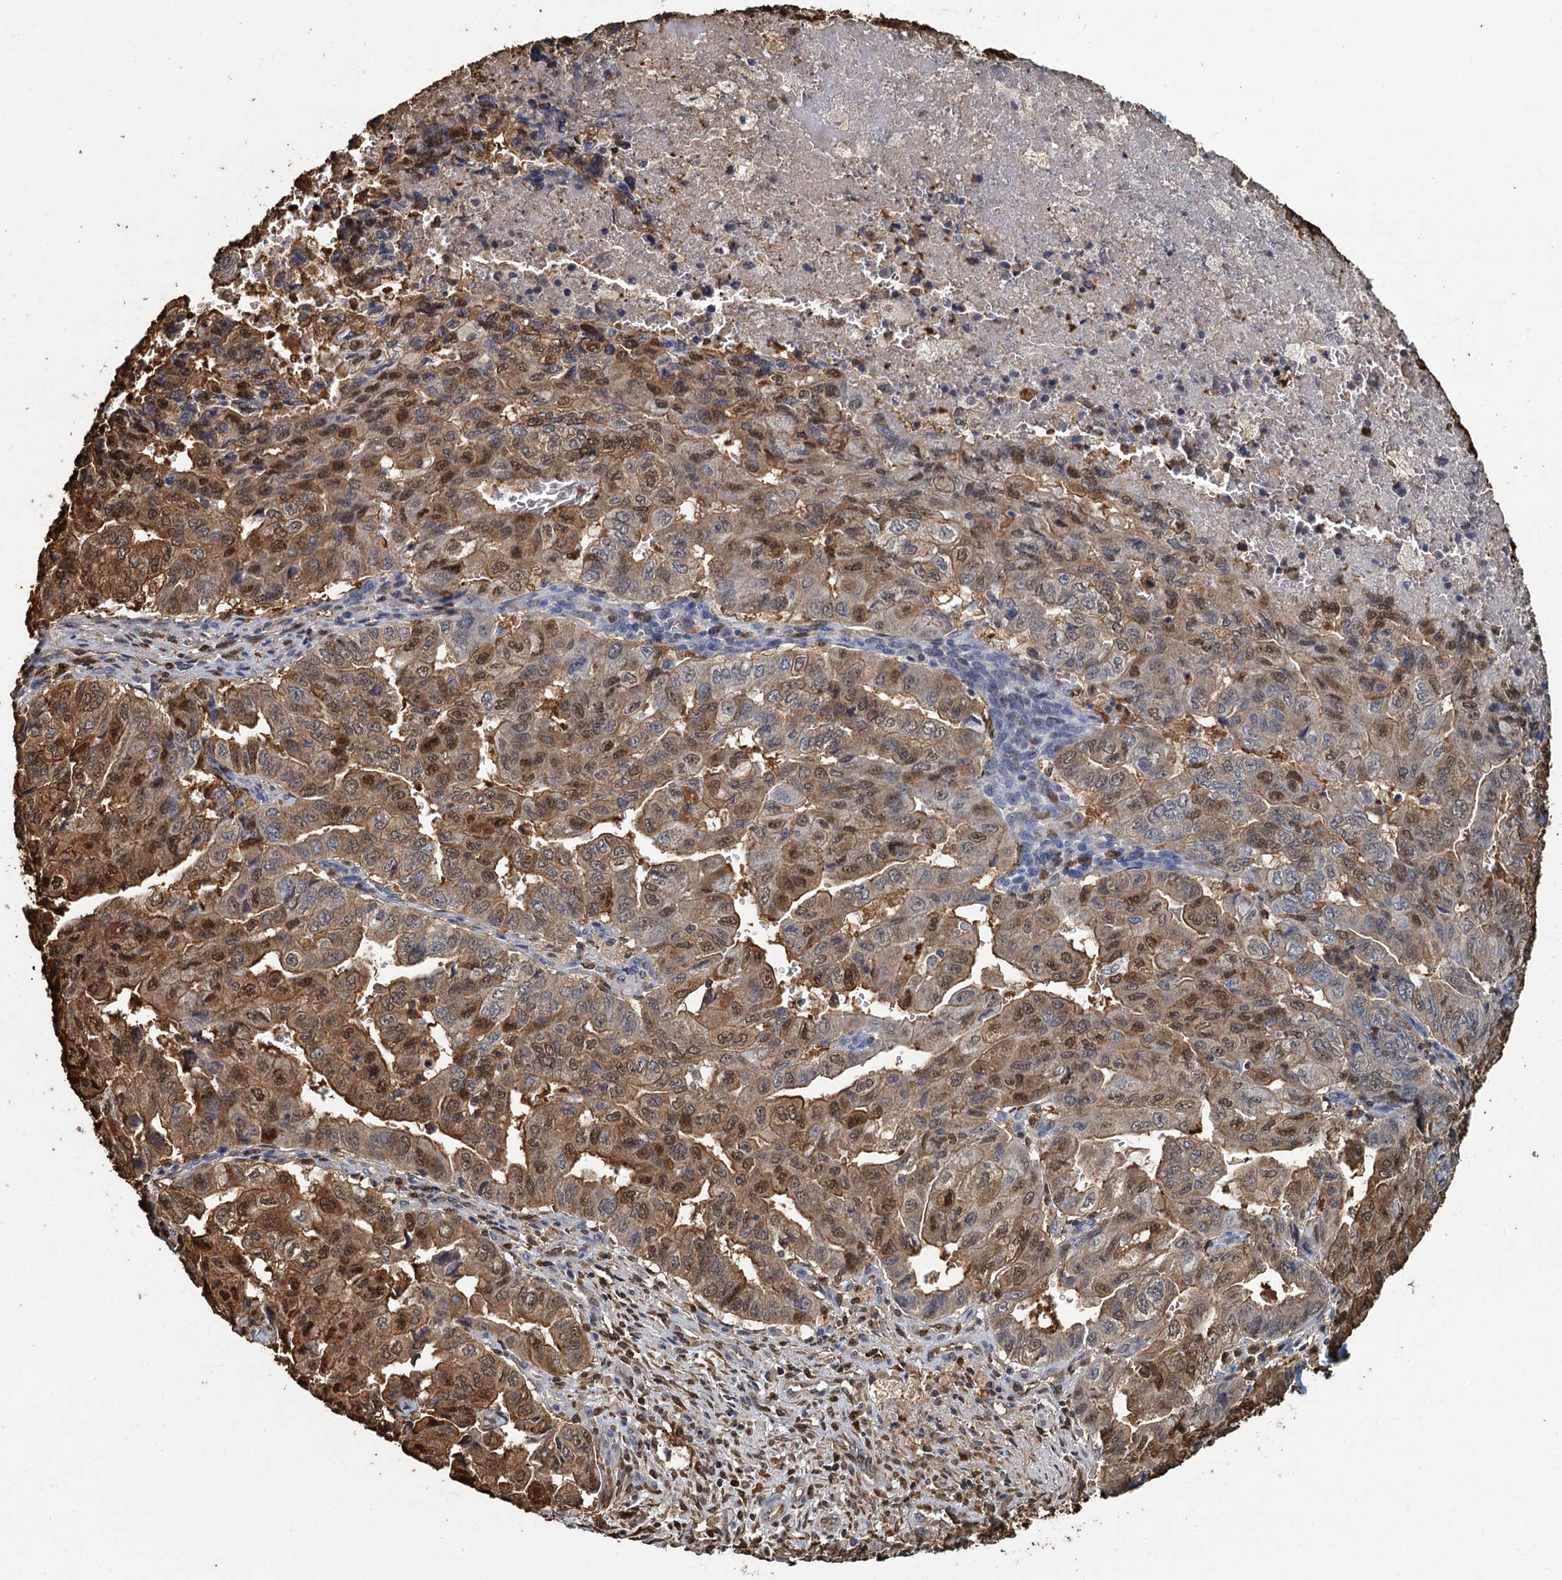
{"staining": {"intensity": "moderate", "quantity": ">75%", "location": "cytoplasmic/membranous,nuclear"}, "tissue": "pancreatic cancer", "cell_type": "Tumor cells", "image_type": "cancer", "snomed": [{"axis": "morphology", "description": "Adenocarcinoma, NOS"}, {"axis": "topography", "description": "Pancreas"}], "caption": "DAB immunohistochemical staining of human pancreatic adenocarcinoma shows moderate cytoplasmic/membranous and nuclear protein positivity in approximately >75% of tumor cells.", "gene": "S100A6", "patient": {"sex": "male", "age": 51}}